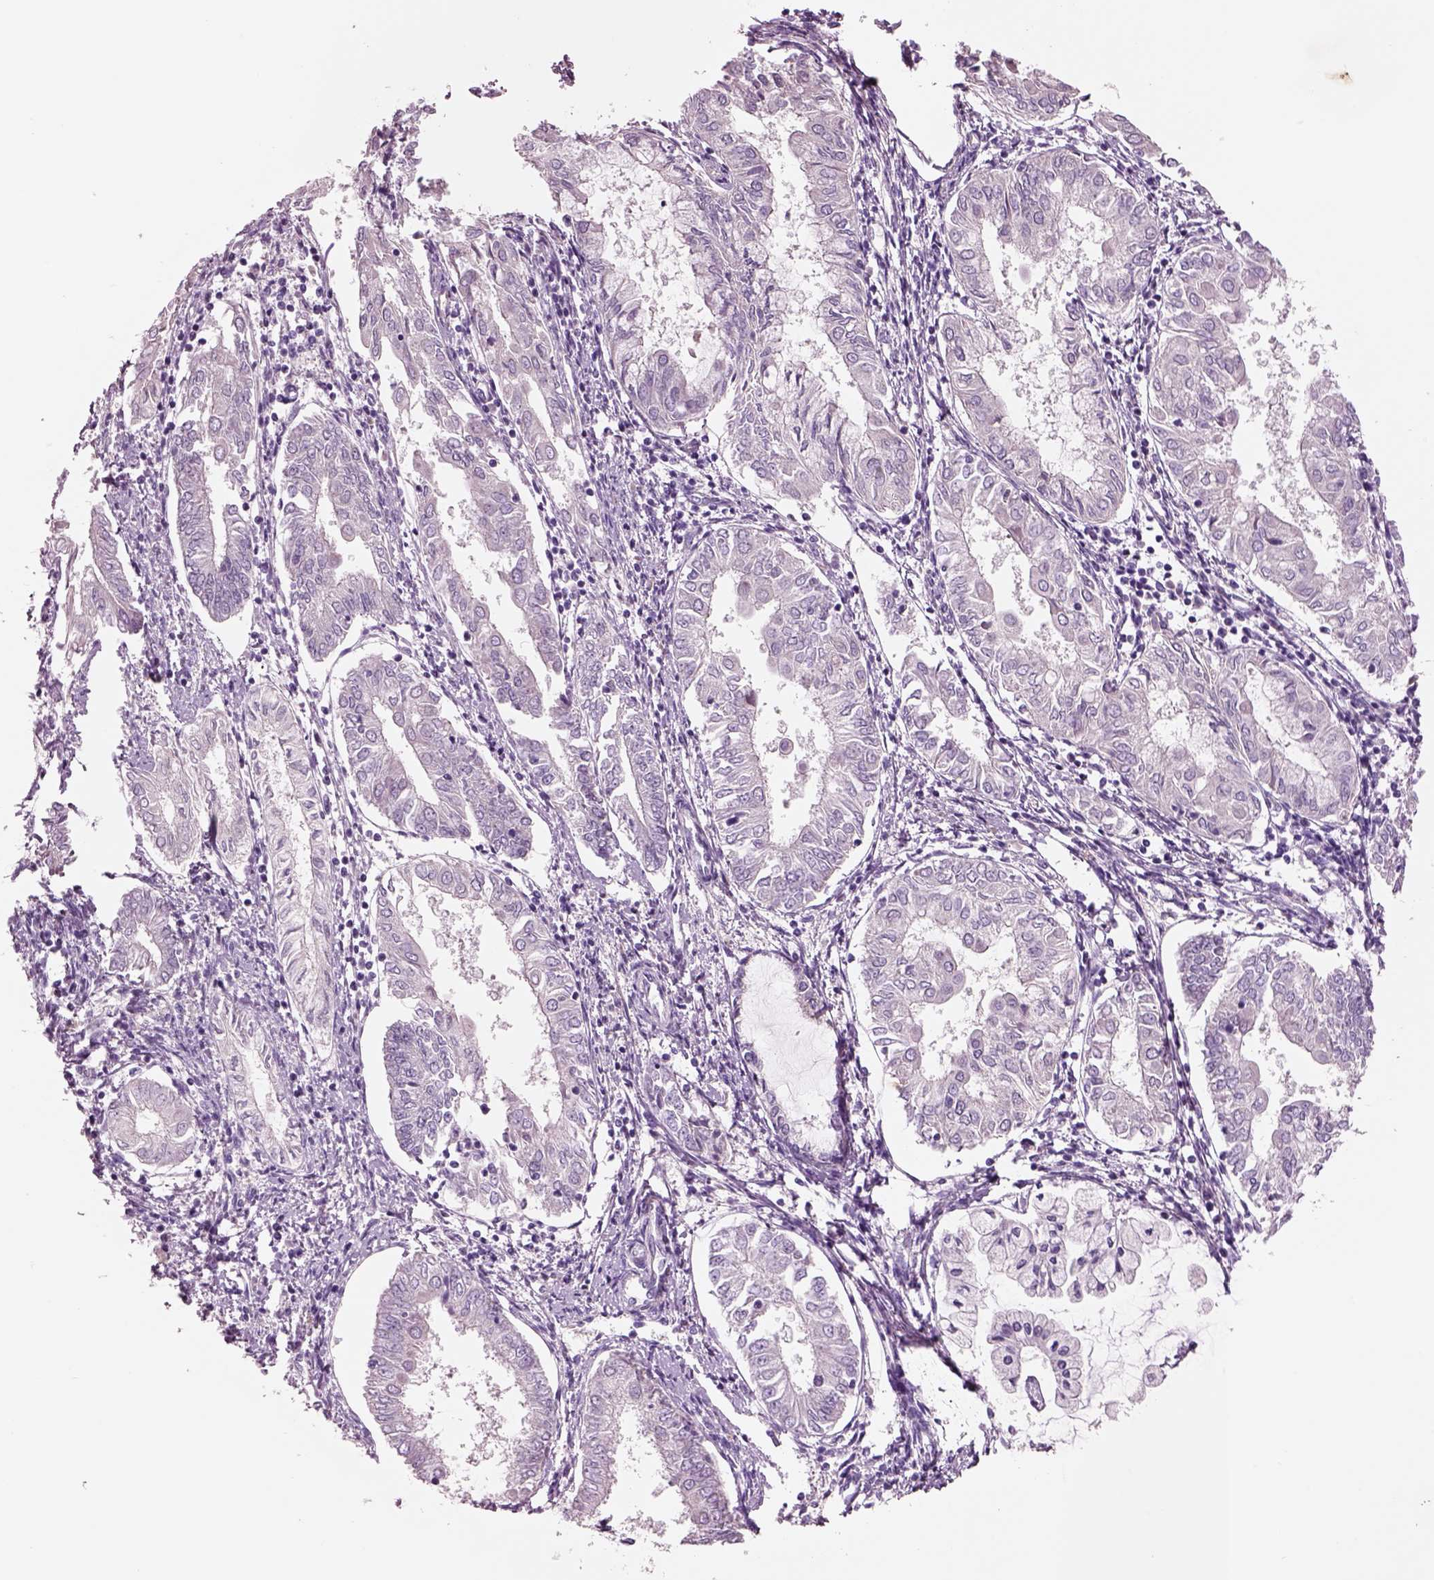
{"staining": {"intensity": "negative", "quantity": "none", "location": "none"}, "tissue": "endometrial cancer", "cell_type": "Tumor cells", "image_type": "cancer", "snomed": [{"axis": "morphology", "description": "Adenocarcinoma, NOS"}, {"axis": "topography", "description": "Endometrium"}], "caption": "High power microscopy histopathology image of an IHC image of adenocarcinoma (endometrial), revealing no significant expression in tumor cells. The staining was performed using DAB (3,3'-diaminobenzidine) to visualize the protein expression in brown, while the nuclei were stained in blue with hematoxylin (Magnification: 20x).", "gene": "PLPP7", "patient": {"sex": "female", "age": 68}}